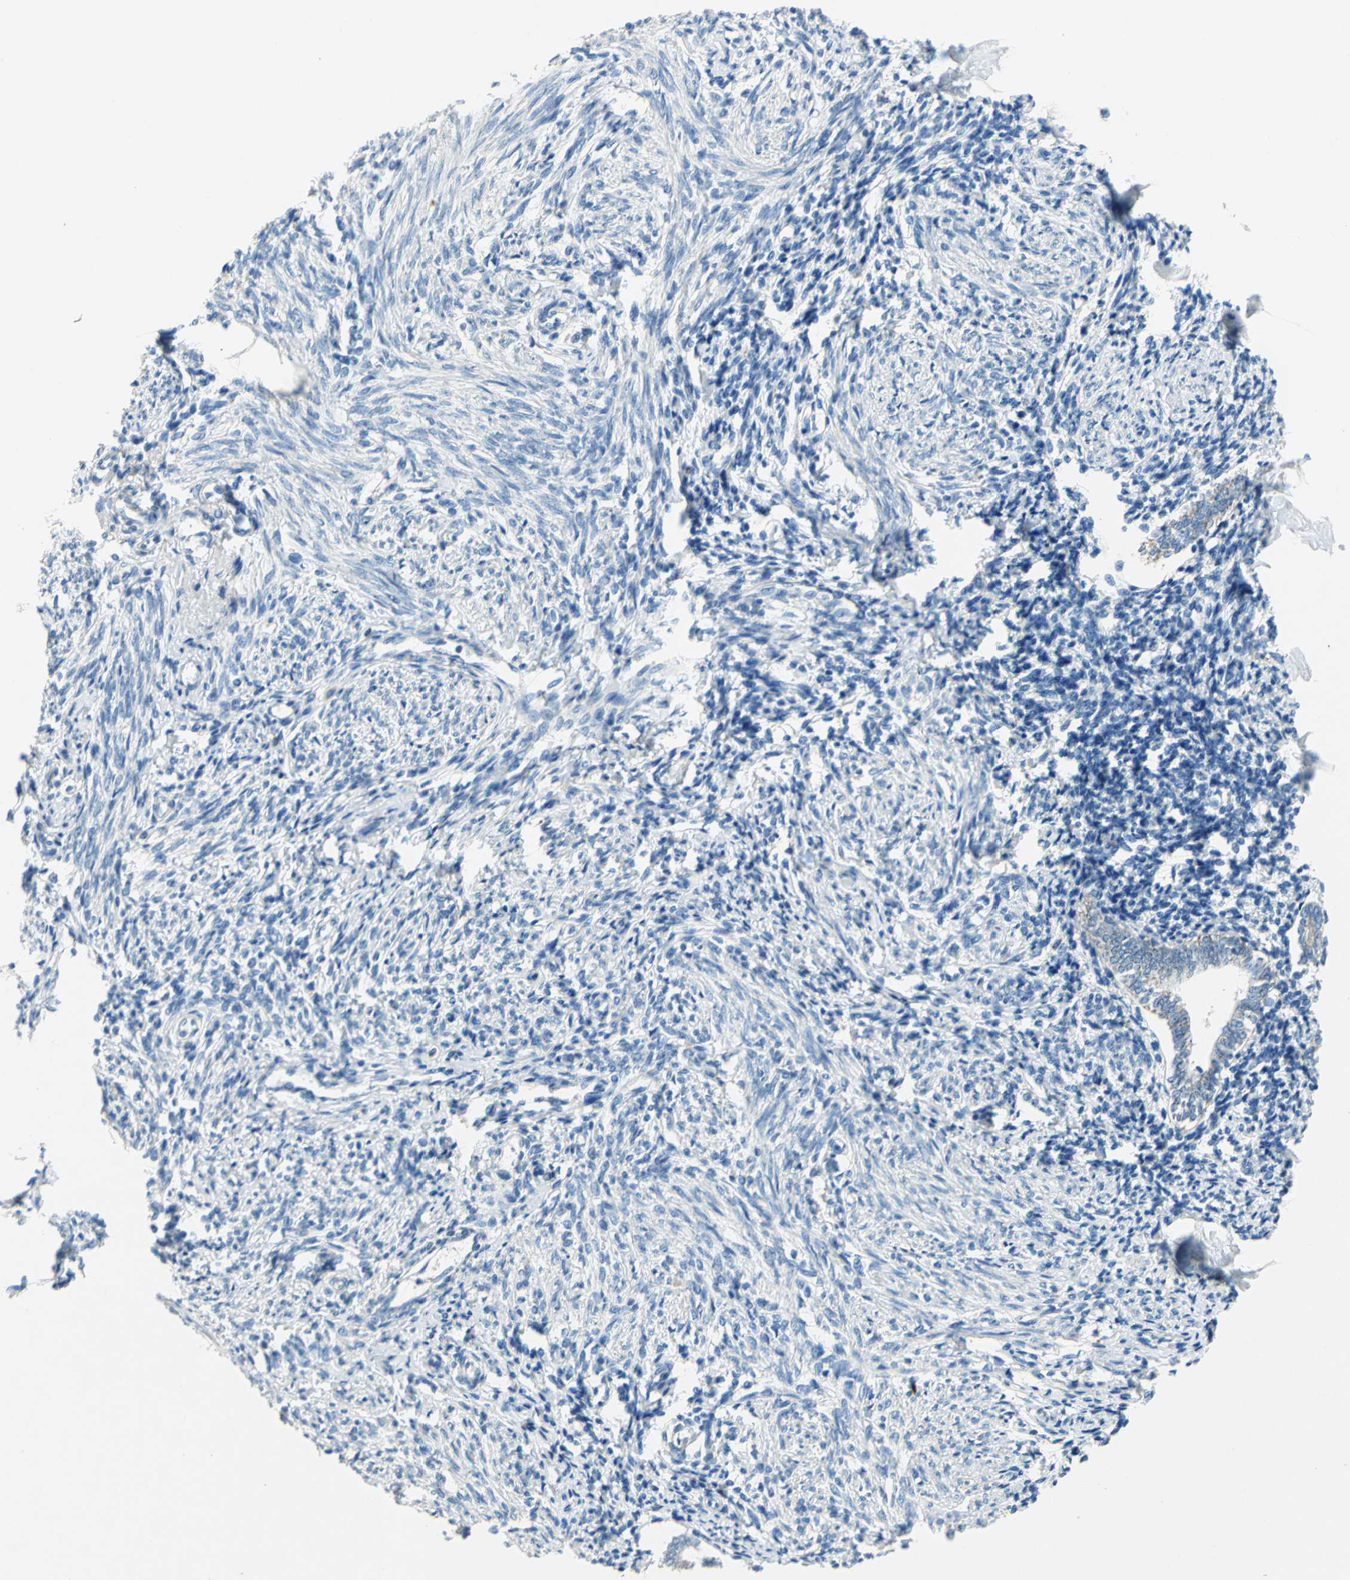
{"staining": {"intensity": "negative", "quantity": "none", "location": "none"}, "tissue": "endometrium", "cell_type": "Cells in endometrial stroma", "image_type": "normal", "snomed": [{"axis": "morphology", "description": "Normal tissue, NOS"}, {"axis": "topography", "description": "Endometrium"}], "caption": "IHC of benign human endometrium reveals no staining in cells in endometrial stroma. Brightfield microscopy of immunohistochemistry stained with DAB (3,3'-diaminobenzidine) (brown) and hematoxylin (blue), captured at high magnification.", "gene": "CDH10", "patient": {"sex": "female", "age": 71}}